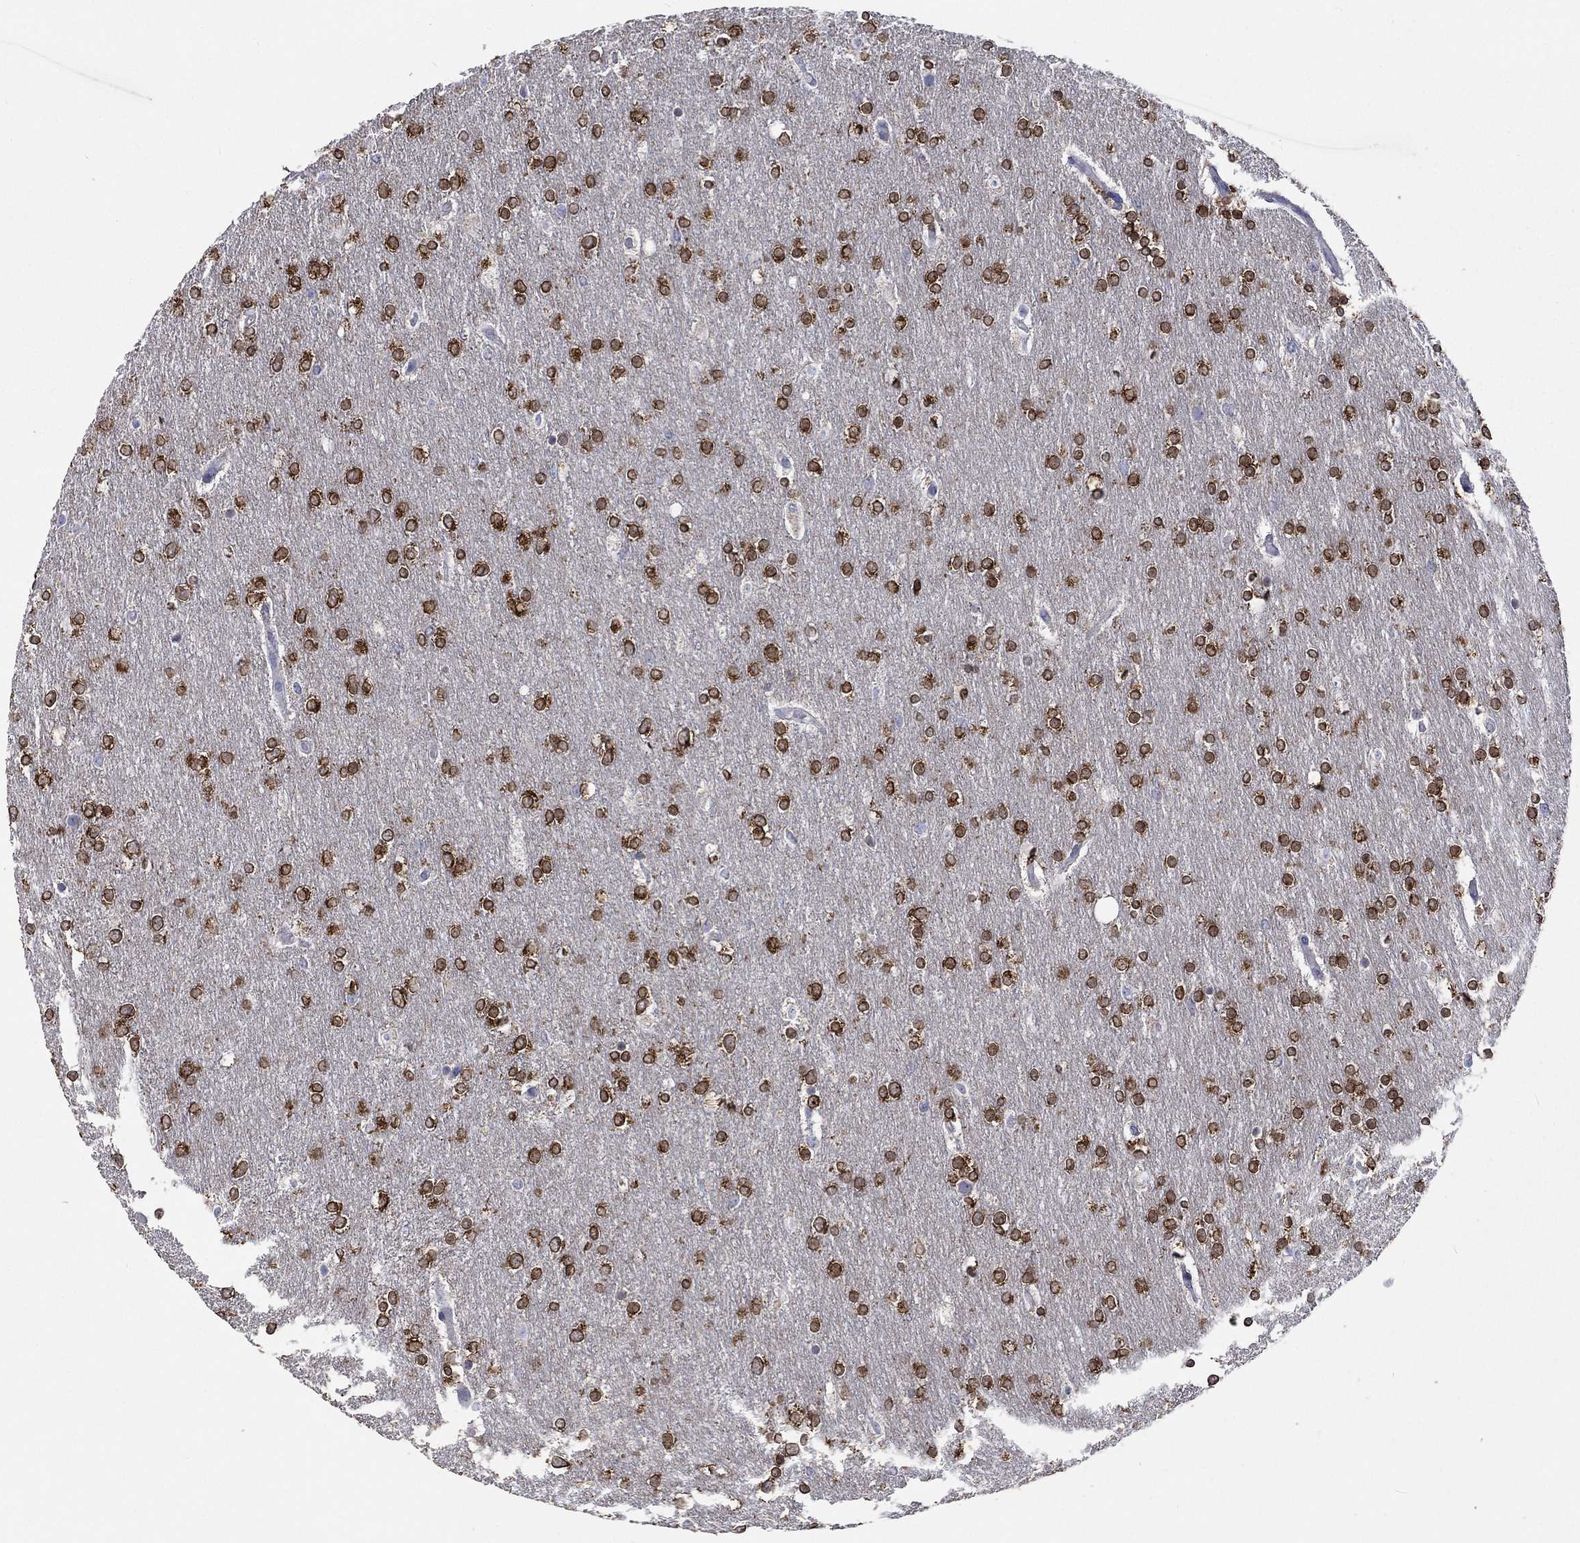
{"staining": {"intensity": "strong", "quantity": ">75%", "location": "cytoplasmic/membranous"}, "tissue": "glioma", "cell_type": "Tumor cells", "image_type": "cancer", "snomed": [{"axis": "morphology", "description": "Glioma, malignant, High grade"}, {"axis": "topography", "description": "Brain"}], "caption": "Brown immunohistochemical staining in human glioma exhibits strong cytoplasmic/membranous expression in approximately >75% of tumor cells.", "gene": "UGT8", "patient": {"sex": "female", "age": 61}}